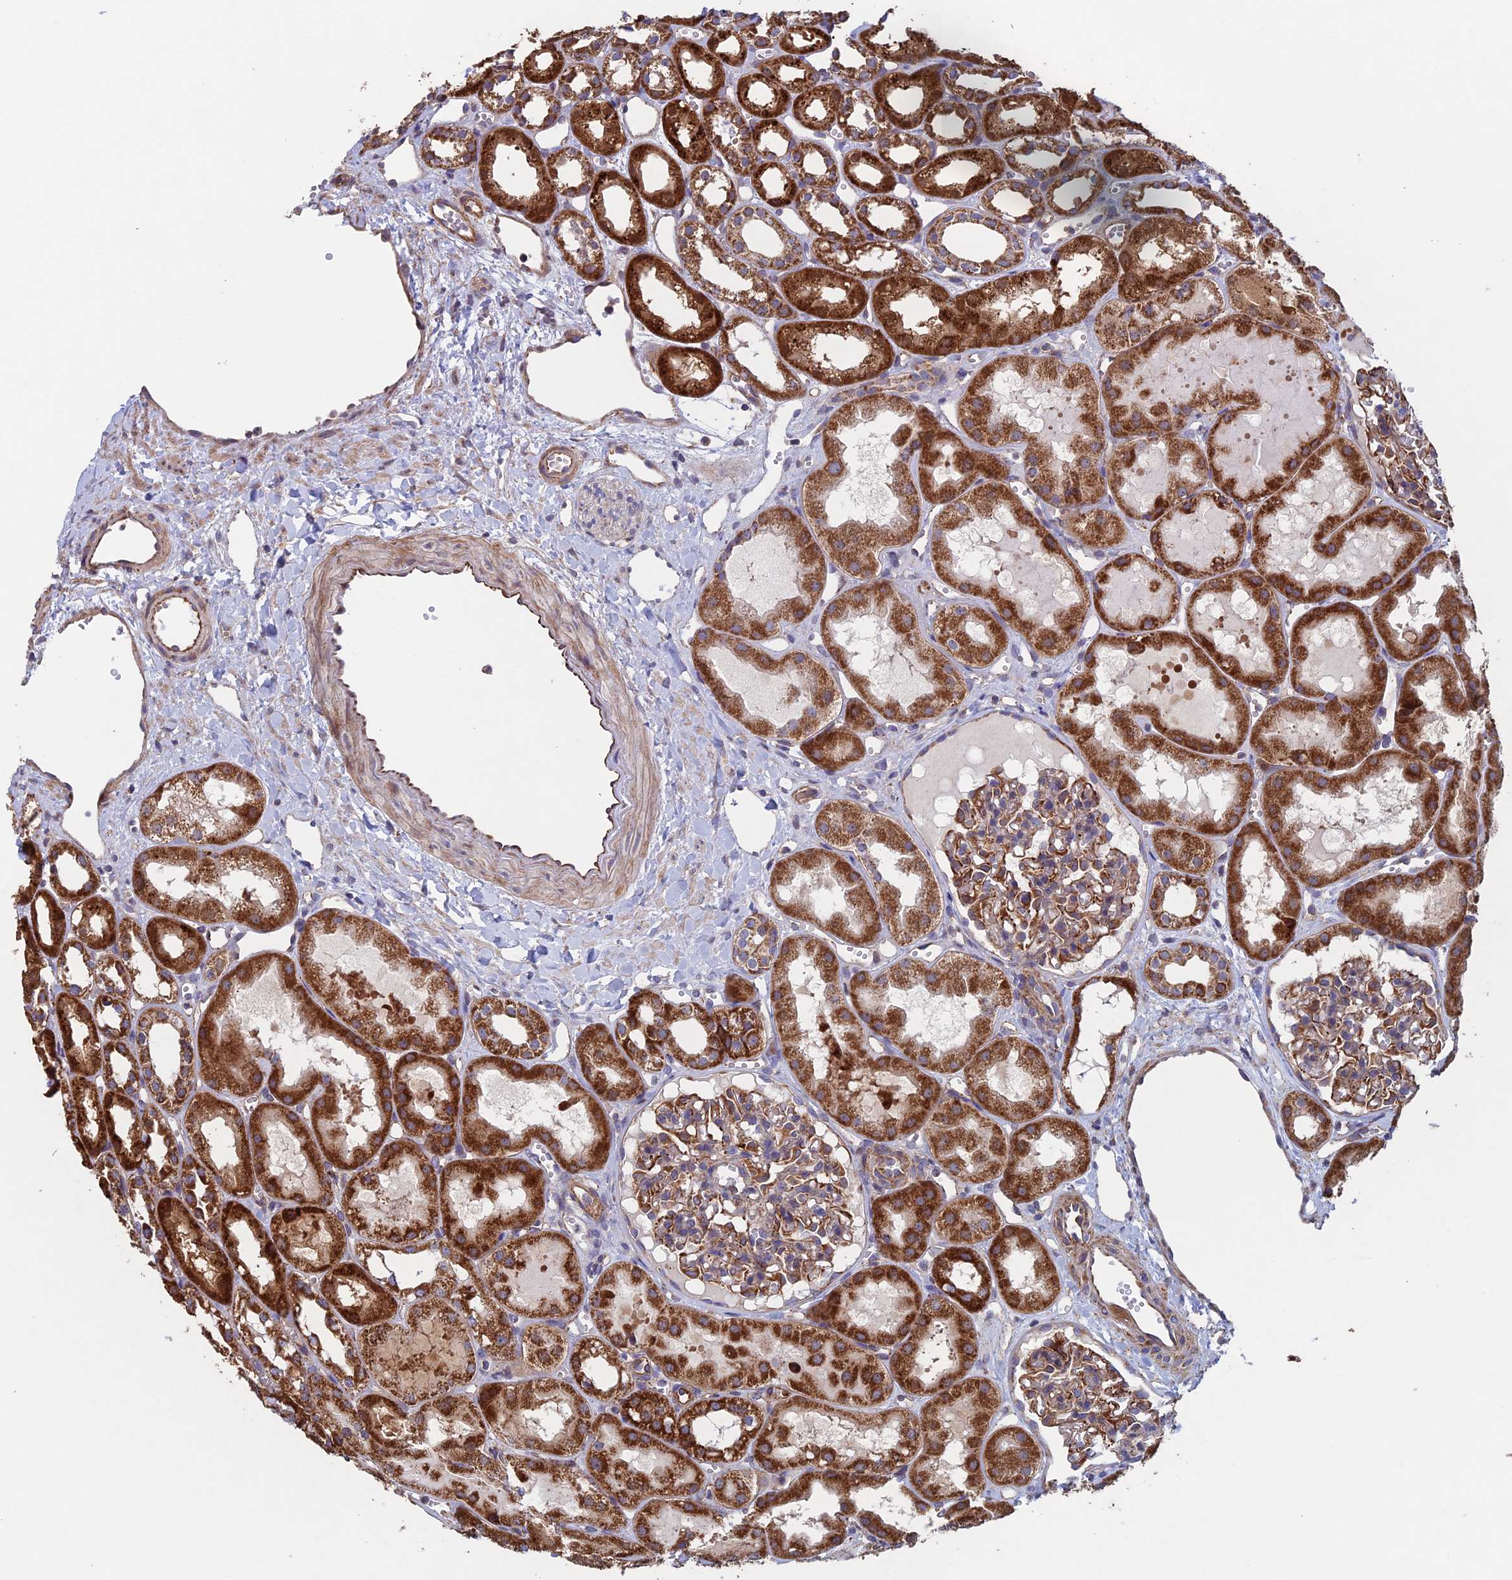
{"staining": {"intensity": "strong", "quantity": ">75%", "location": "cytoplasmic/membranous"}, "tissue": "kidney", "cell_type": "Cells in glomeruli", "image_type": "normal", "snomed": [{"axis": "morphology", "description": "Normal tissue, NOS"}, {"axis": "topography", "description": "Kidney"}], "caption": "Protein staining exhibits strong cytoplasmic/membranous expression in about >75% of cells in glomeruli in unremarkable kidney.", "gene": "MRPL1", "patient": {"sex": "male", "age": 16}}